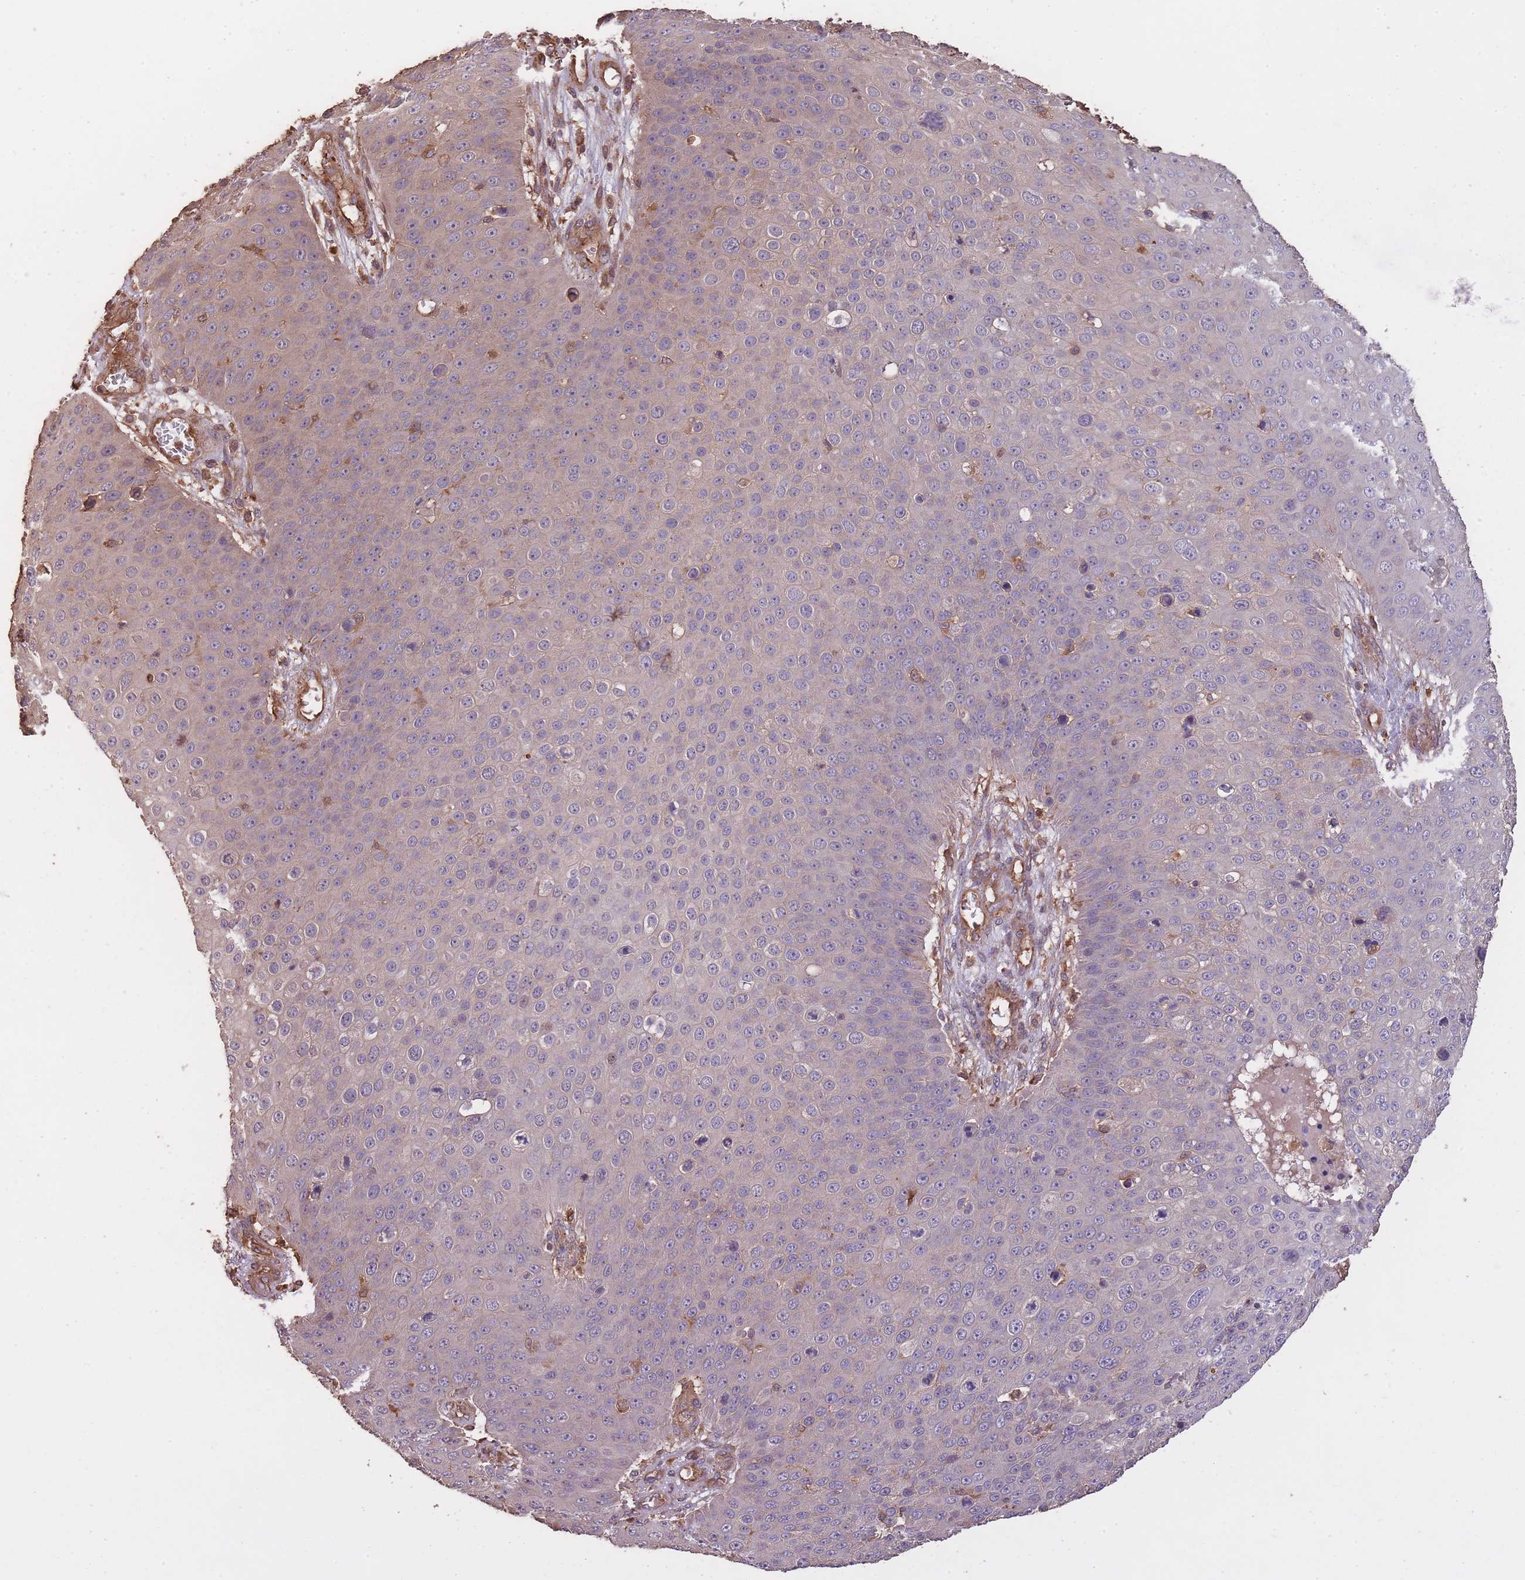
{"staining": {"intensity": "weak", "quantity": "<25%", "location": "cytoplasmic/membranous"}, "tissue": "skin cancer", "cell_type": "Tumor cells", "image_type": "cancer", "snomed": [{"axis": "morphology", "description": "Squamous cell carcinoma, NOS"}, {"axis": "topography", "description": "Skin"}], "caption": "Immunohistochemical staining of human squamous cell carcinoma (skin) reveals no significant positivity in tumor cells.", "gene": "ARMH3", "patient": {"sex": "male", "age": 71}}